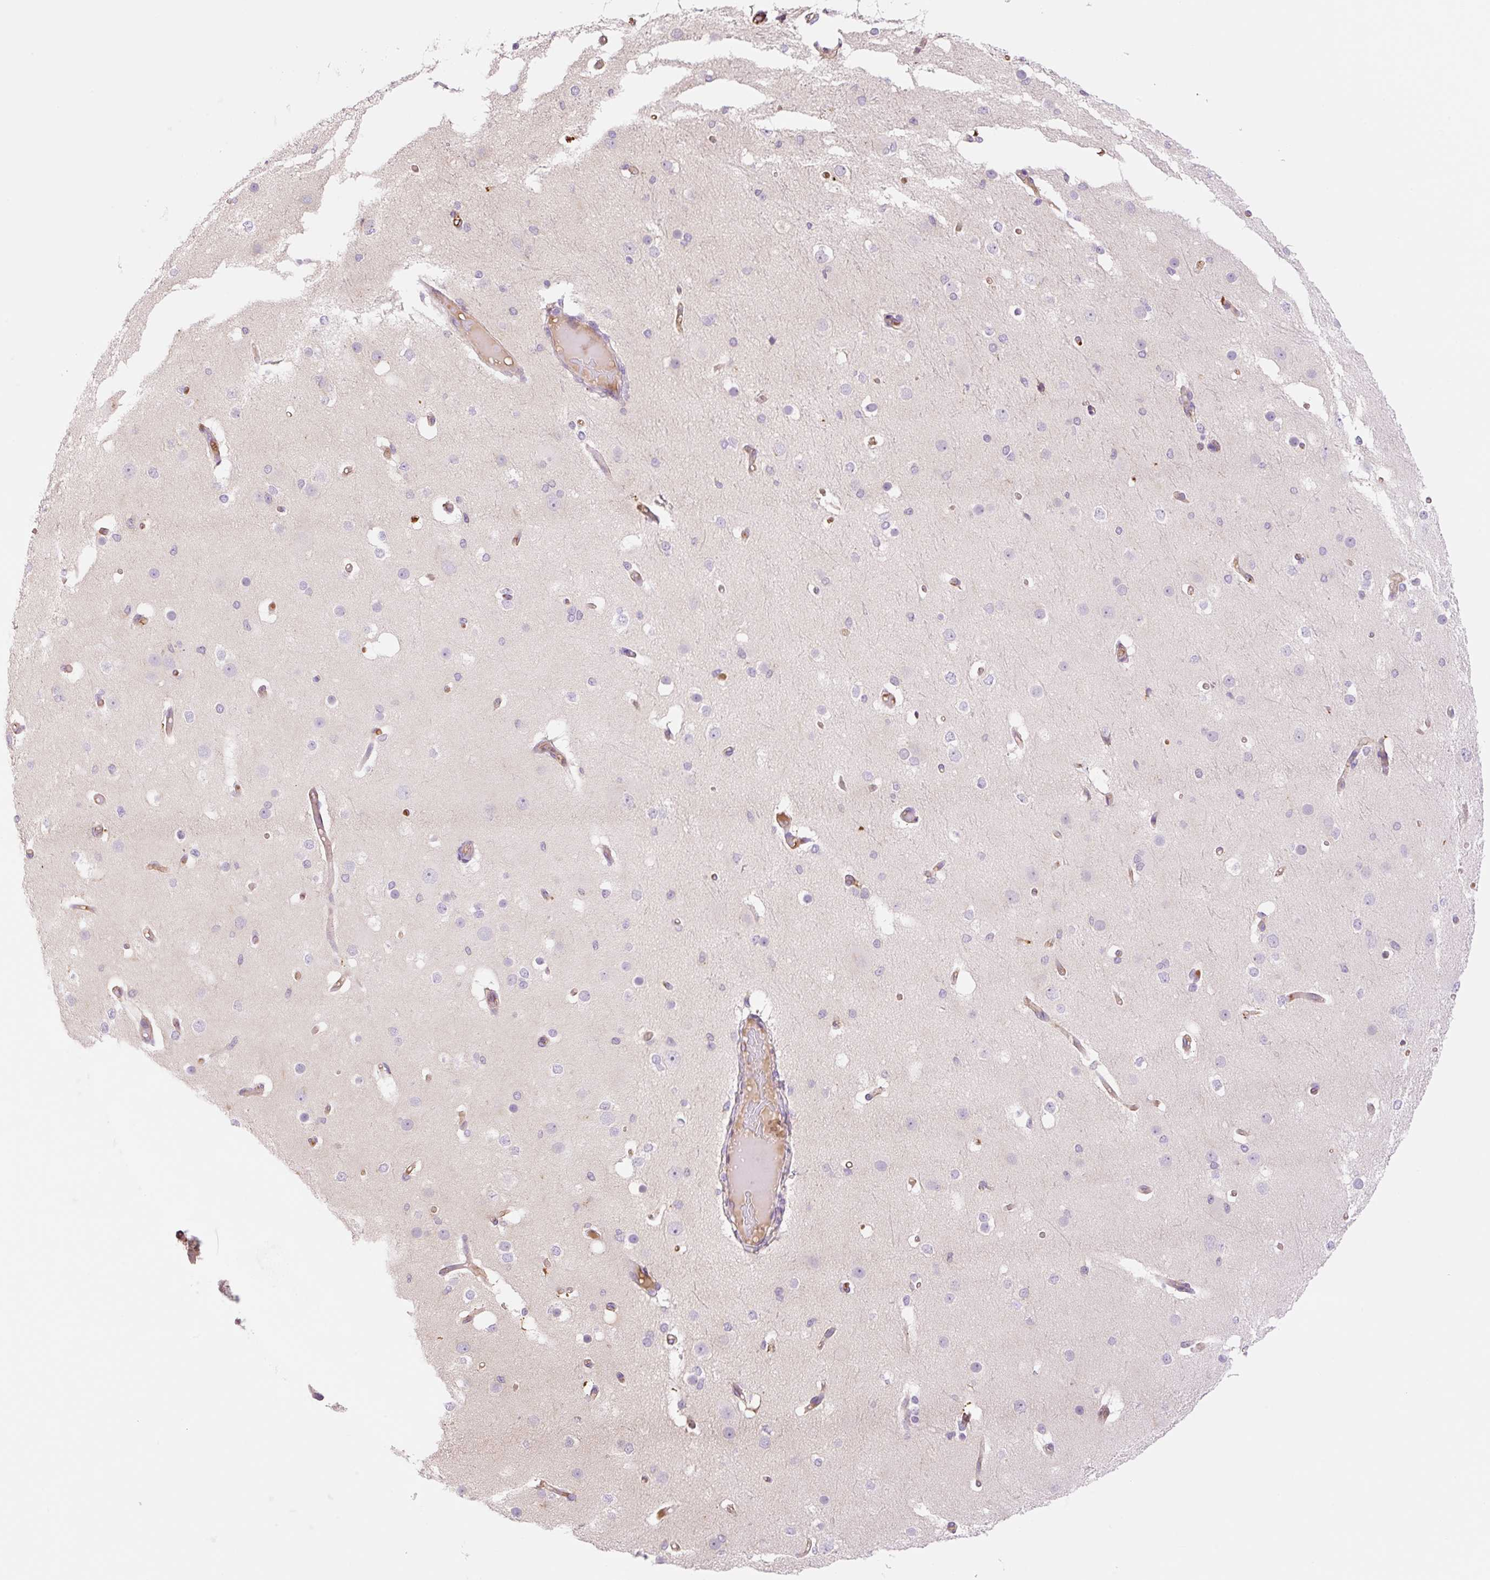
{"staining": {"intensity": "weak", "quantity": "25%-75%", "location": "cytoplasmic/membranous"}, "tissue": "cerebral cortex", "cell_type": "Endothelial cells", "image_type": "normal", "snomed": [{"axis": "morphology", "description": "Normal tissue, NOS"}, {"axis": "morphology", "description": "Inflammation, NOS"}, {"axis": "topography", "description": "Cerebral cortex"}], "caption": "The histopathology image shows a brown stain indicating the presence of a protein in the cytoplasmic/membranous of endothelial cells in cerebral cortex.", "gene": "NLRP5", "patient": {"sex": "male", "age": 6}}